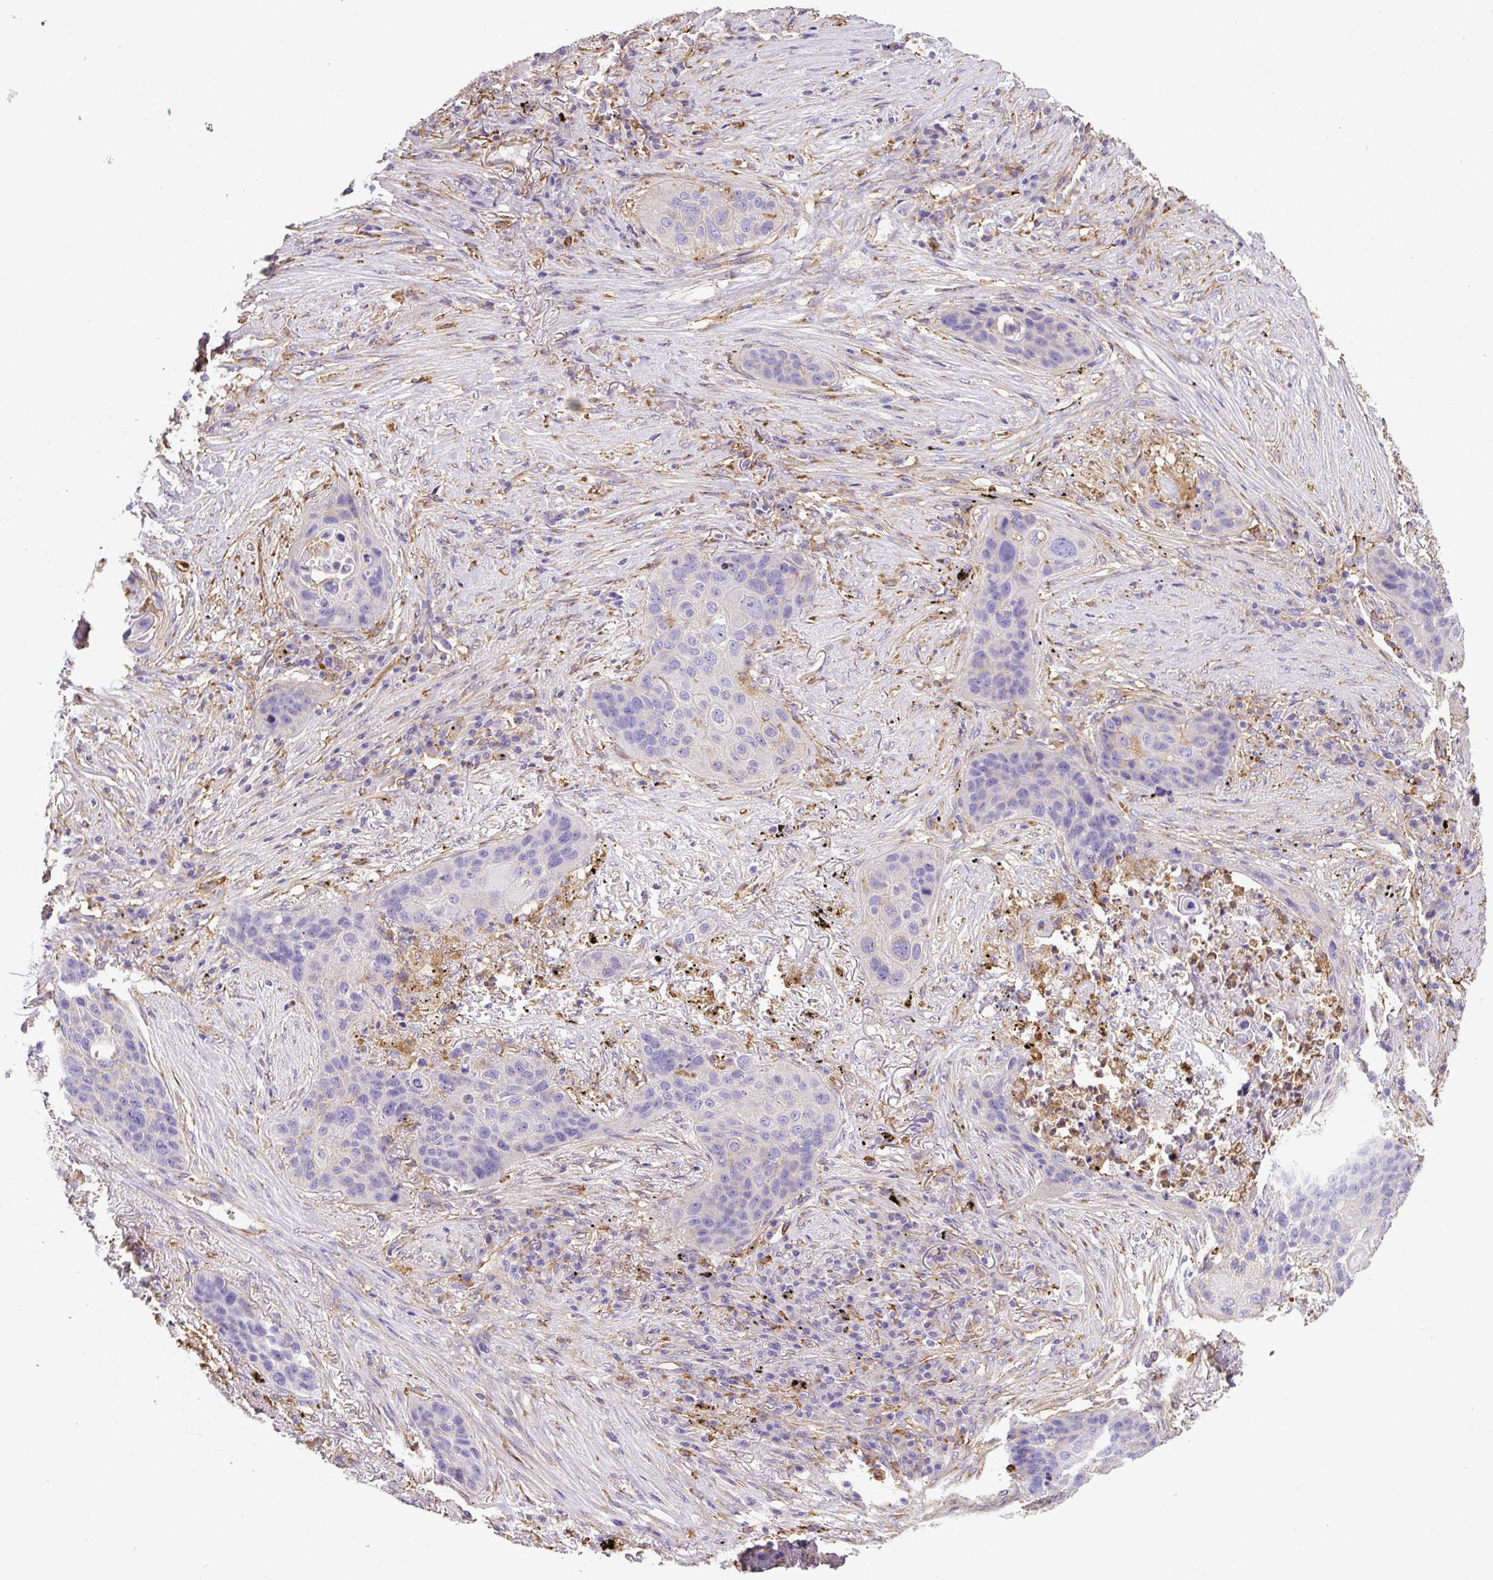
{"staining": {"intensity": "negative", "quantity": "none", "location": "none"}, "tissue": "lung cancer", "cell_type": "Tumor cells", "image_type": "cancer", "snomed": [{"axis": "morphology", "description": "Squamous cell carcinoma, NOS"}, {"axis": "topography", "description": "Lung"}], "caption": "Image shows no protein staining in tumor cells of squamous cell carcinoma (lung) tissue.", "gene": "MAGEB5", "patient": {"sex": "female", "age": 63}}